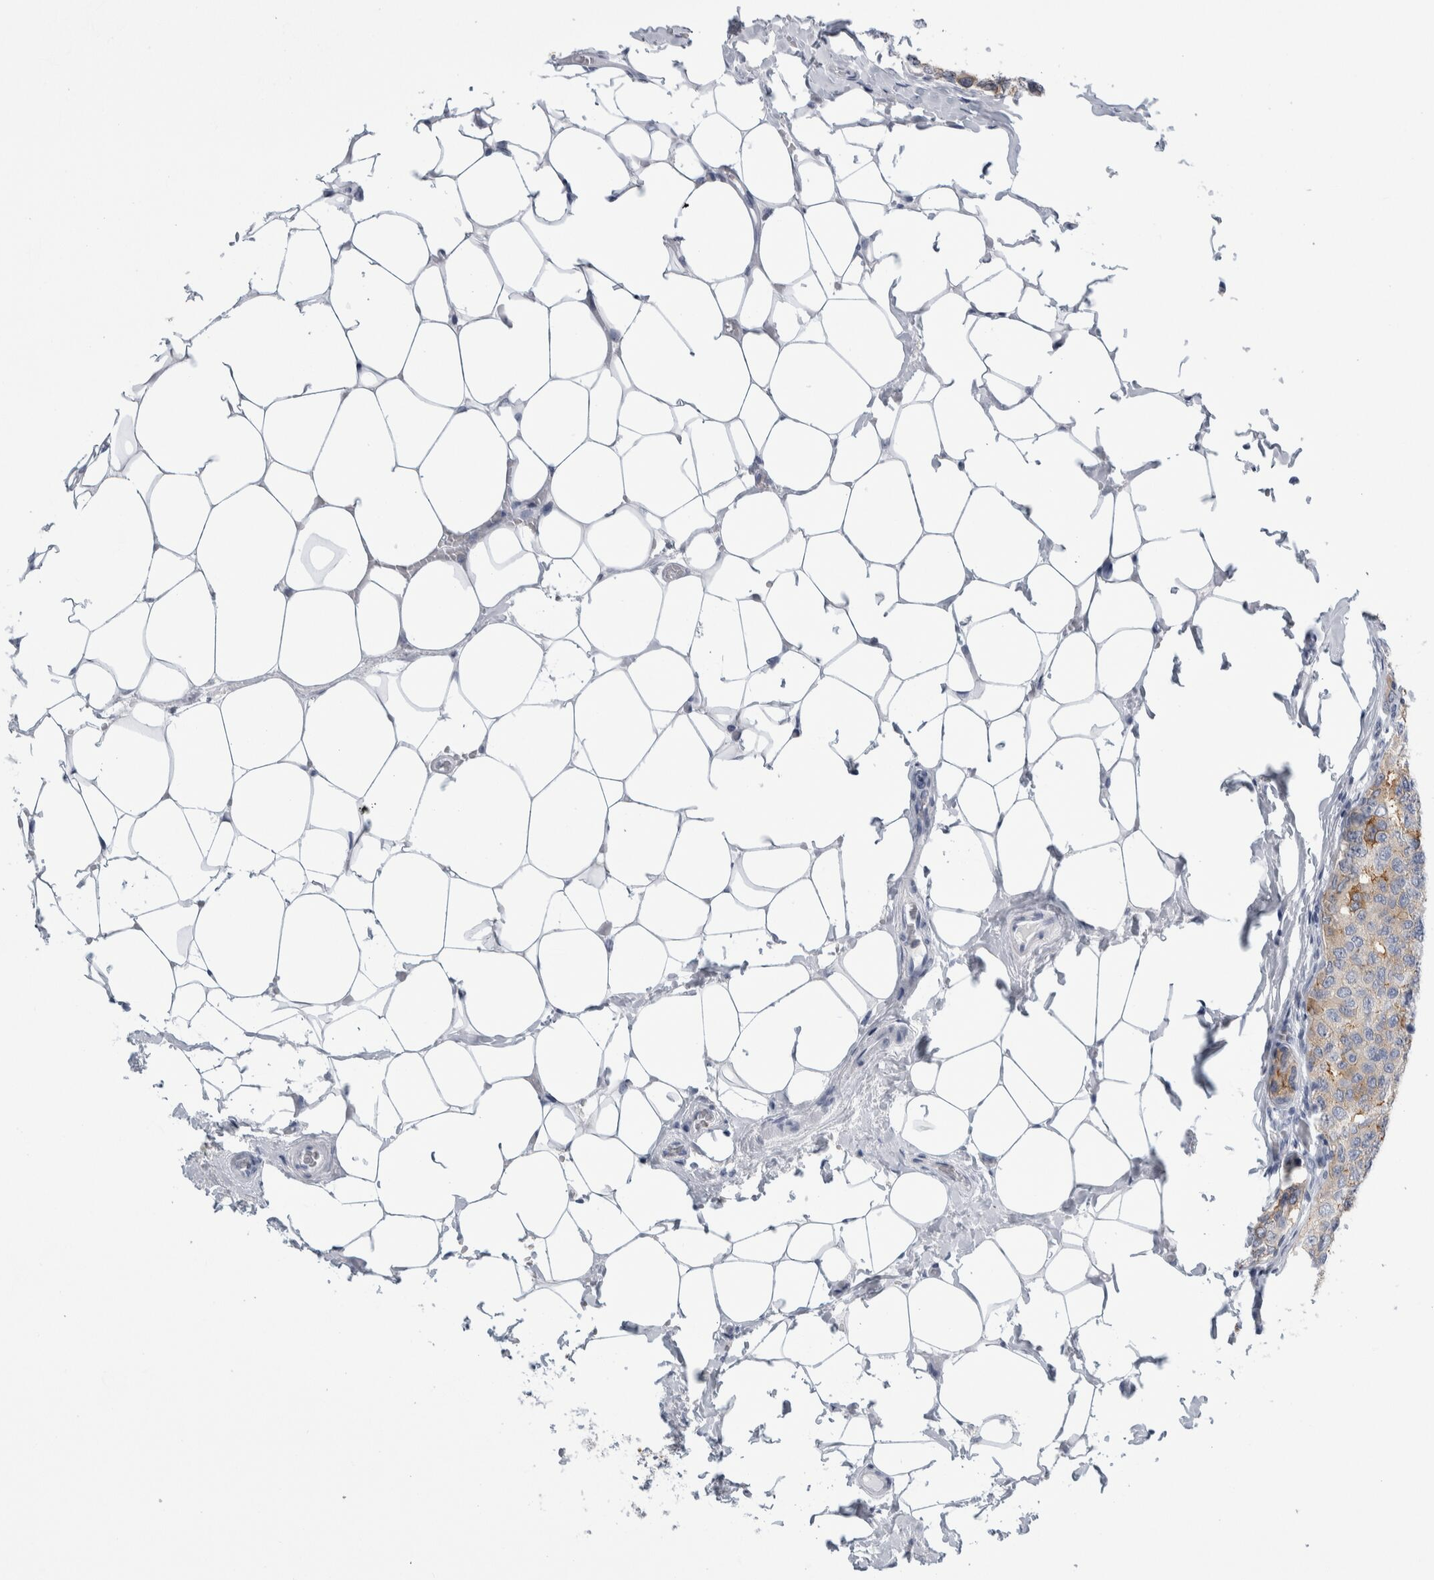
{"staining": {"intensity": "weak", "quantity": "<25%", "location": "cytoplasmic/membranous"}, "tissue": "breast cancer", "cell_type": "Tumor cells", "image_type": "cancer", "snomed": [{"axis": "morphology", "description": "Normal tissue, NOS"}, {"axis": "morphology", "description": "Duct carcinoma"}, {"axis": "topography", "description": "Breast"}], "caption": "There is no significant expression in tumor cells of breast cancer (intraductal carcinoma).", "gene": "ANKFY1", "patient": {"sex": "female", "age": 43}}